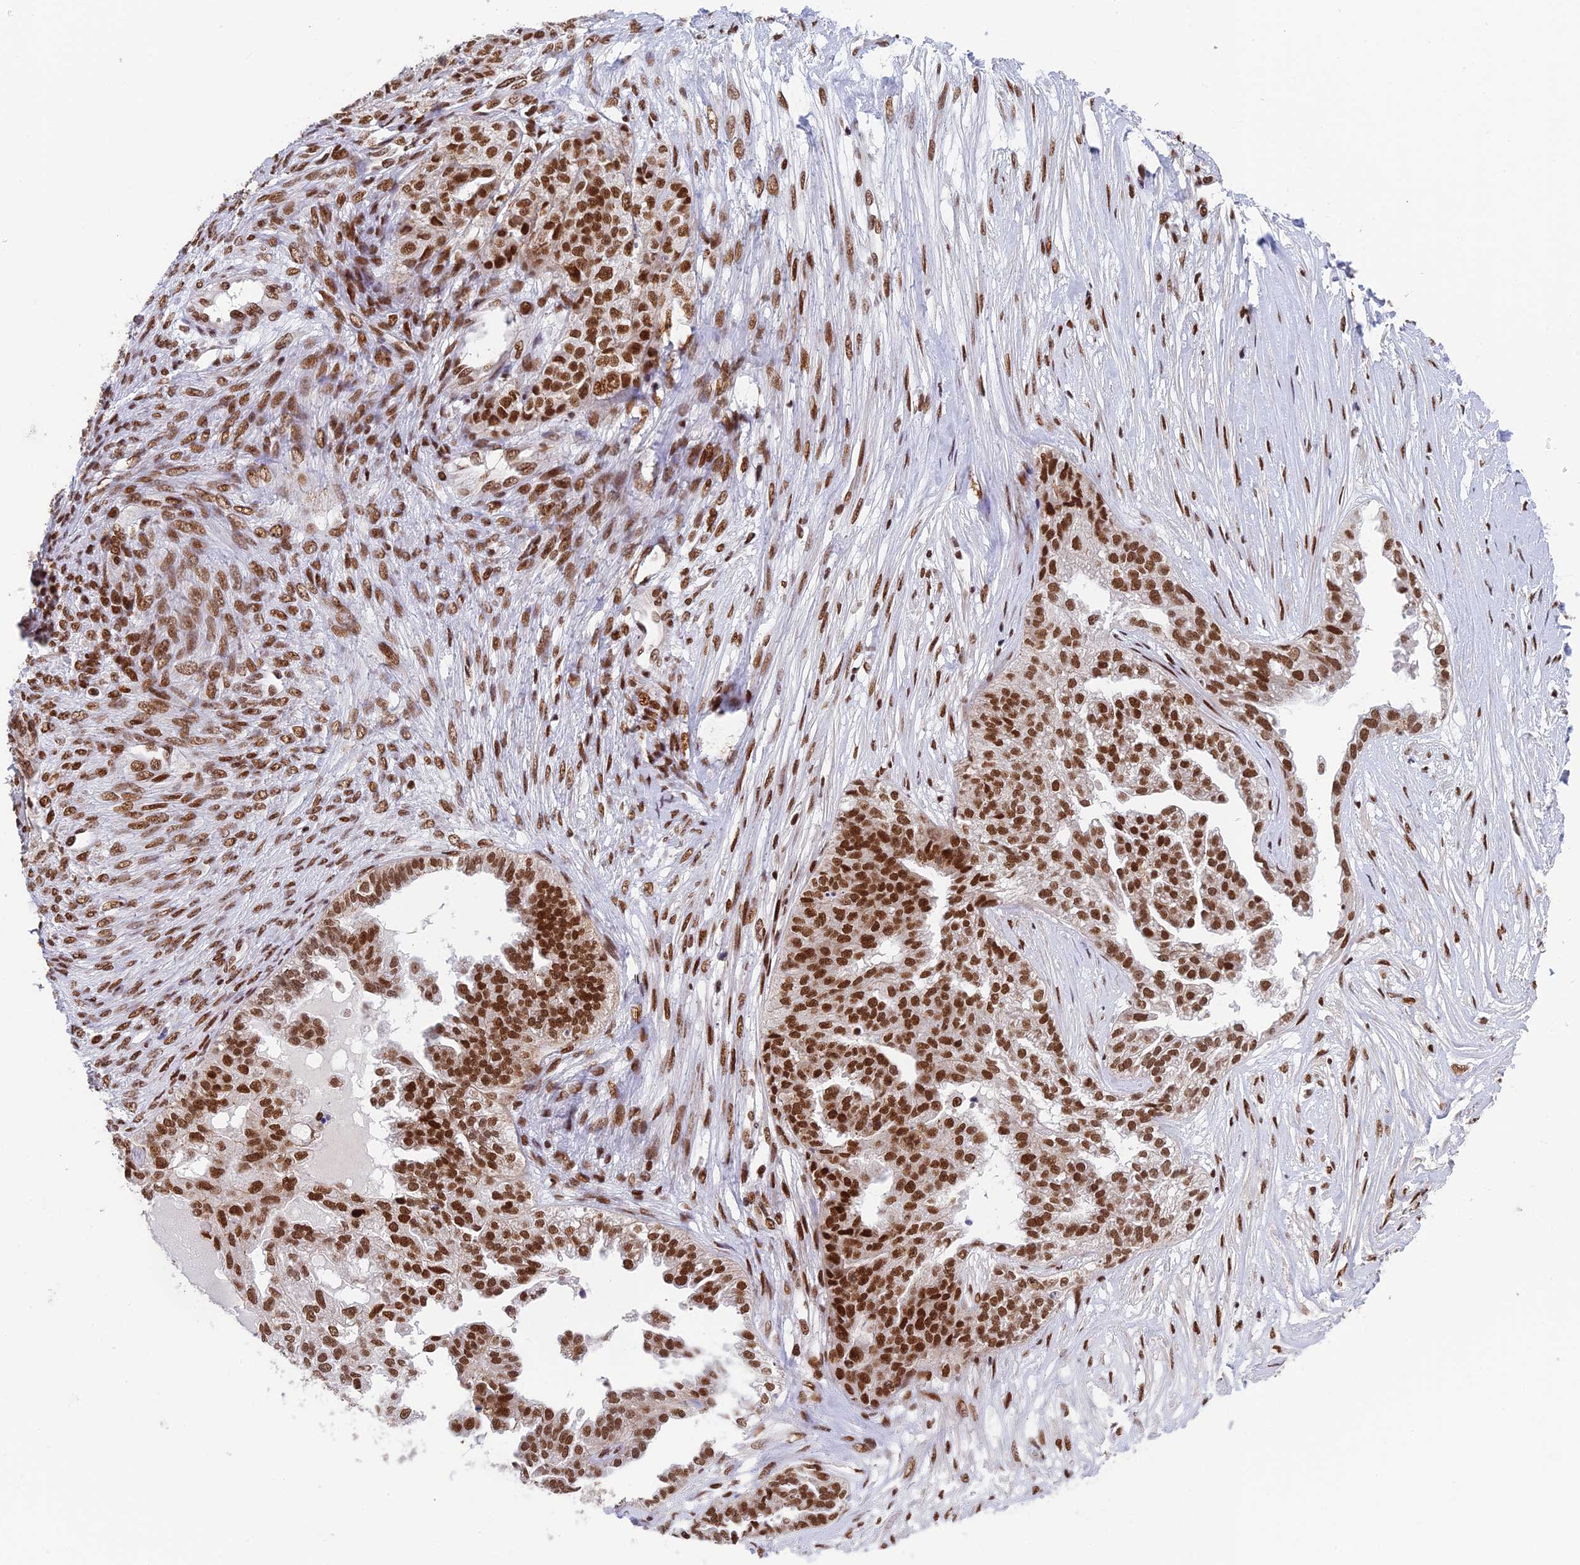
{"staining": {"intensity": "strong", "quantity": ">75%", "location": "nuclear"}, "tissue": "ovarian cancer", "cell_type": "Tumor cells", "image_type": "cancer", "snomed": [{"axis": "morphology", "description": "Cystadenocarcinoma, serous, NOS"}, {"axis": "topography", "description": "Ovary"}], "caption": "A photomicrograph of human serous cystadenocarcinoma (ovarian) stained for a protein demonstrates strong nuclear brown staining in tumor cells. The protein is shown in brown color, while the nuclei are stained blue.", "gene": "EEF1AKMT3", "patient": {"sex": "female", "age": 58}}